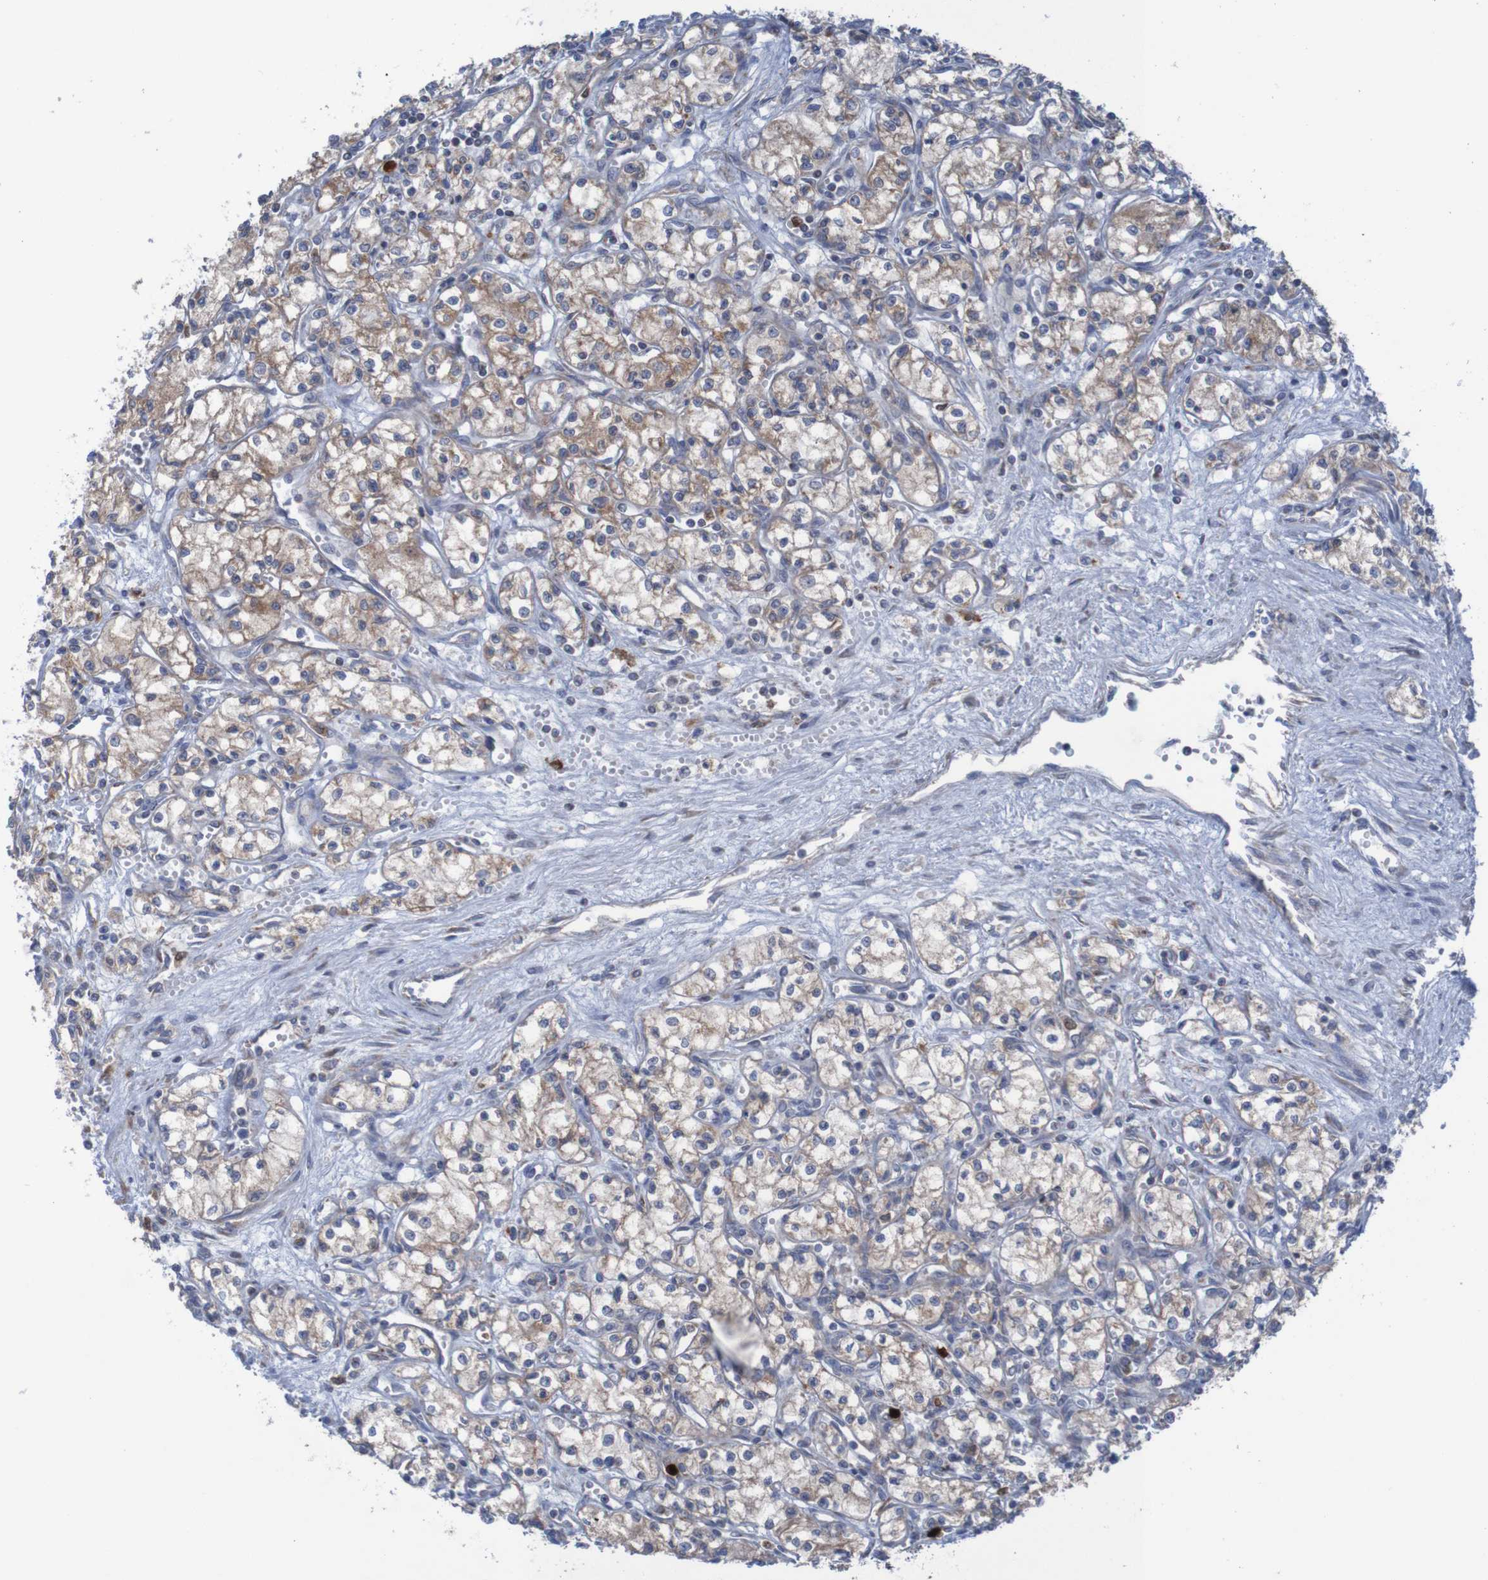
{"staining": {"intensity": "weak", "quantity": ">75%", "location": "cytoplasmic/membranous"}, "tissue": "renal cancer", "cell_type": "Tumor cells", "image_type": "cancer", "snomed": [{"axis": "morphology", "description": "Normal tissue, NOS"}, {"axis": "morphology", "description": "Adenocarcinoma, NOS"}, {"axis": "topography", "description": "Kidney"}], "caption": "Immunohistochemical staining of human adenocarcinoma (renal) demonstrates low levels of weak cytoplasmic/membranous protein positivity in approximately >75% of tumor cells. (DAB (3,3'-diaminobenzidine) = brown stain, brightfield microscopy at high magnification).", "gene": "PARP4", "patient": {"sex": "male", "age": 59}}